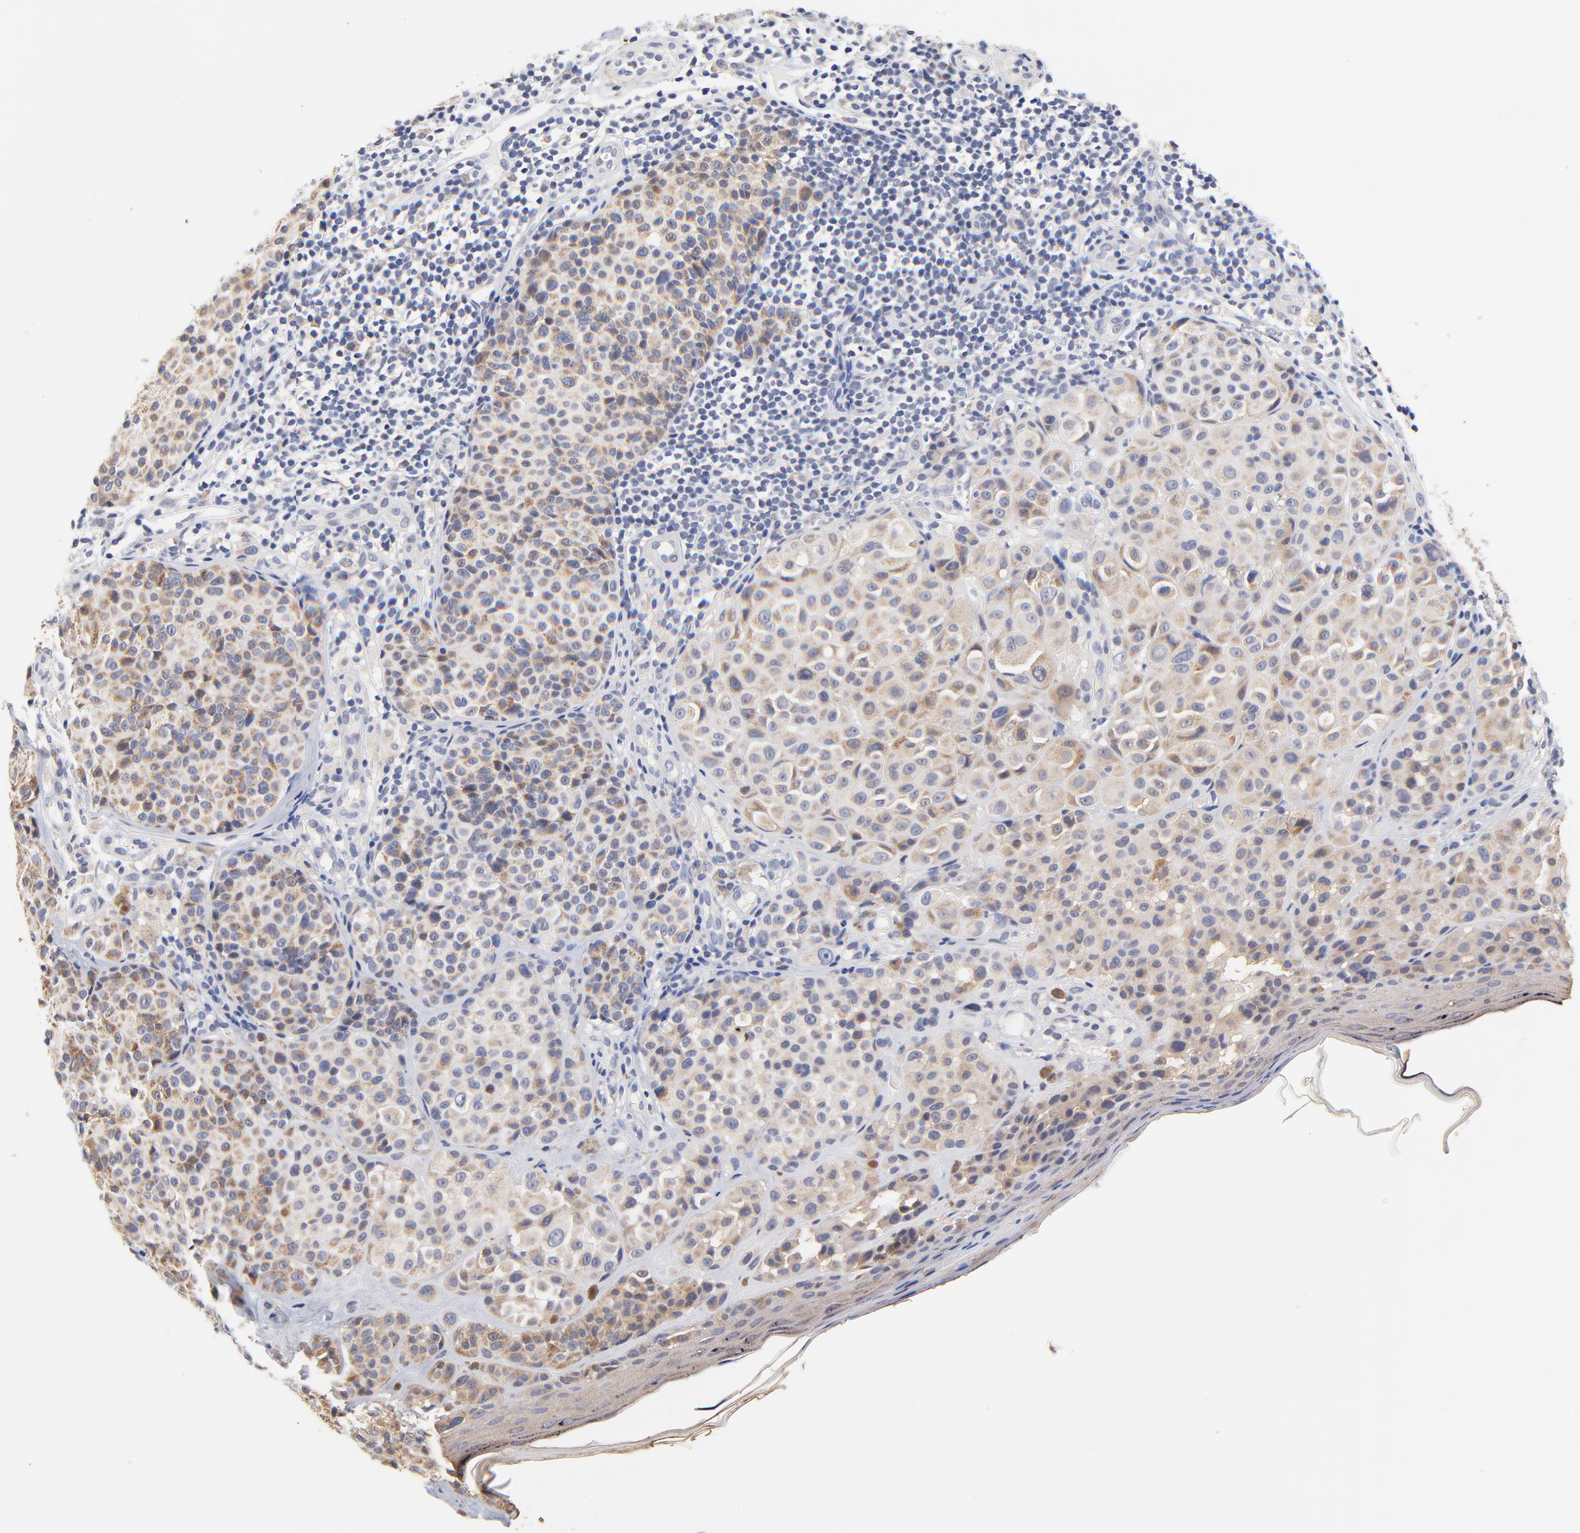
{"staining": {"intensity": "moderate", "quantity": ">75%", "location": "cytoplasmic/membranous"}, "tissue": "melanoma", "cell_type": "Tumor cells", "image_type": "cancer", "snomed": [{"axis": "morphology", "description": "Malignant melanoma, NOS"}, {"axis": "topography", "description": "Skin"}], "caption": "Protein expression analysis of malignant melanoma shows moderate cytoplasmic/membranous positivity in approximately >75% of tumor cells.", "gene": "TWNK", "patient": {"sex": "female", "age": 75}}